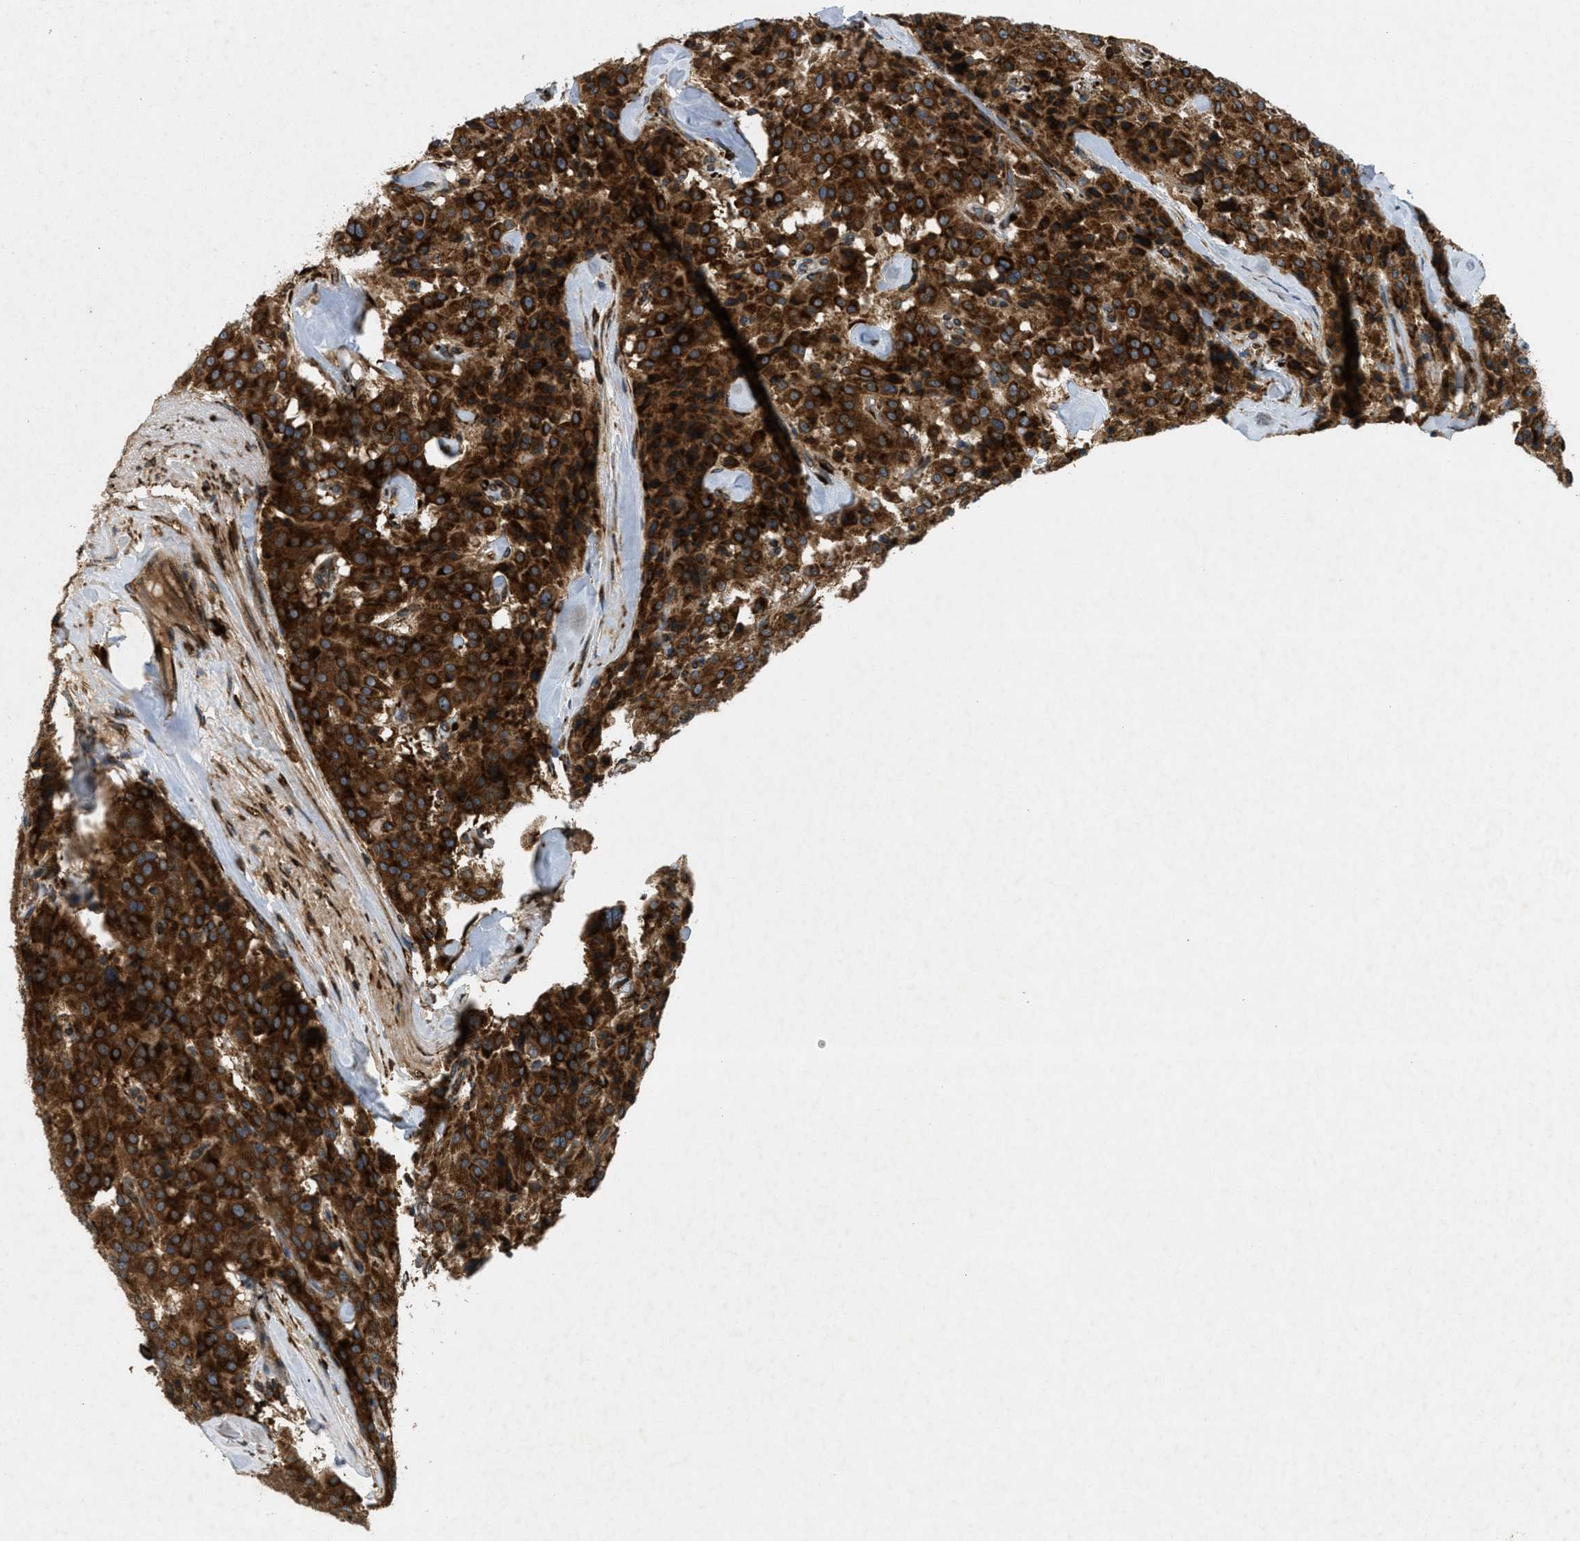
{"staining": {"intensity": "strong", "quantity": ">75%", "location": "cytoplasmic/membranous"}, "tissue": "carcinoid", "cell_type": "Tumor cells", "image_type": "cancer", "snomed": [{"axis": "morphology", "description": "Carcinoid, malignant, NOS"}, {"axis": "topography", "description": "Lung"}], "caption": "Carcinoid was stained to show a protein in brown. There is high levels of strong cytoplasmic/membranous expression in approximately >75% of tumor cells.", "gene": "PCDH18", "patient": {"sex": "male", "age": 30}}